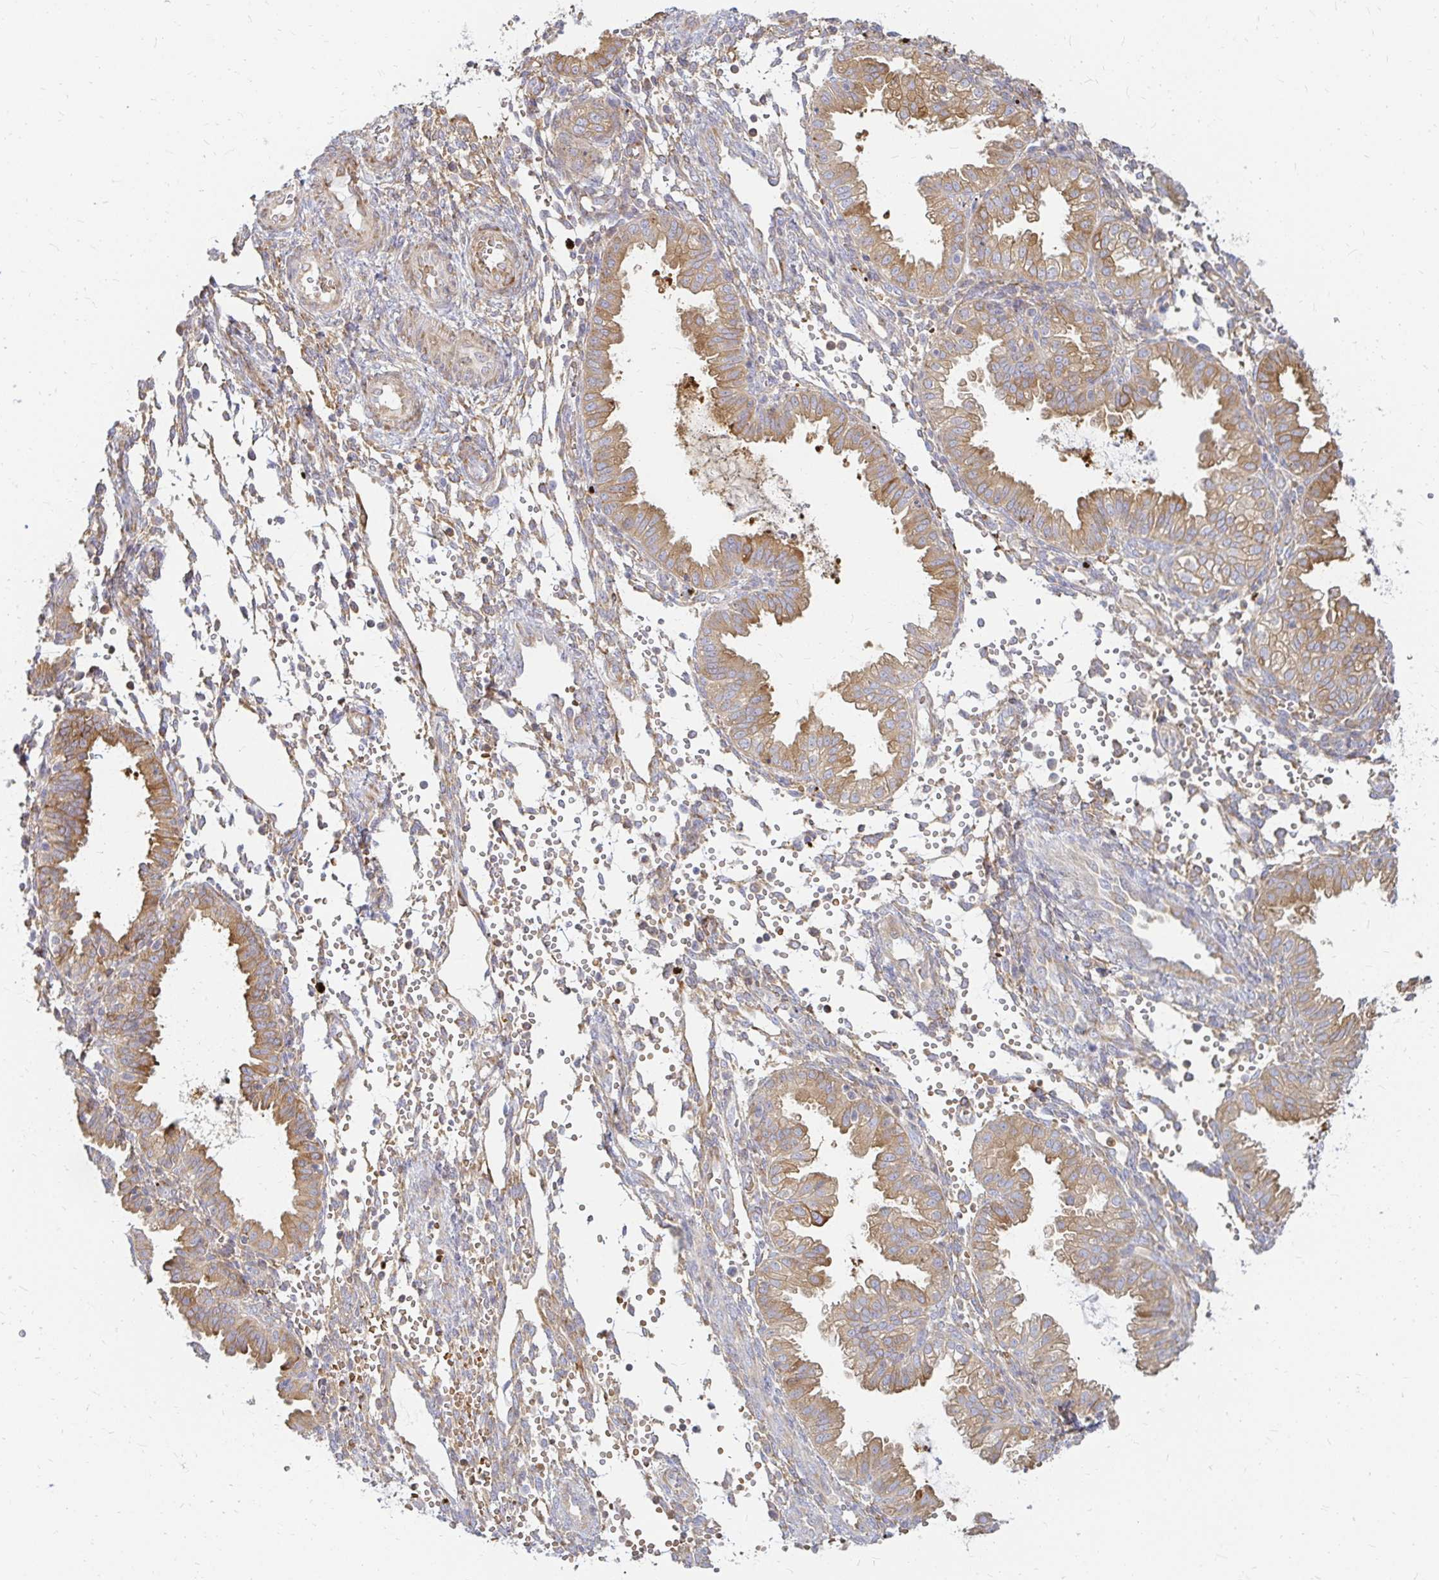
{"staining": {"intensity": "moderate", "quantity": "<25%", "location": "cytoplasmic/membranous"}, "tissue": "endometrium", "cell_type": "Cells in endometrial stroma", "image_type": "normal", "snomed": [{"axis": "morphology", "description": "Normal tissue, NOS"}, {"axis": "topography", "description": "Endometrium"}], "caption": "Endometrium stained with immunohistochemistry (IHC) shows moderate cytoplasmic/membranous staining in about <25% of cells in endometrial stroma. (brown staining indicates protein expression, while blue staining denotes nuclei).", "gene": "CAST", "patient": {"sex": "female", "age": 33}}